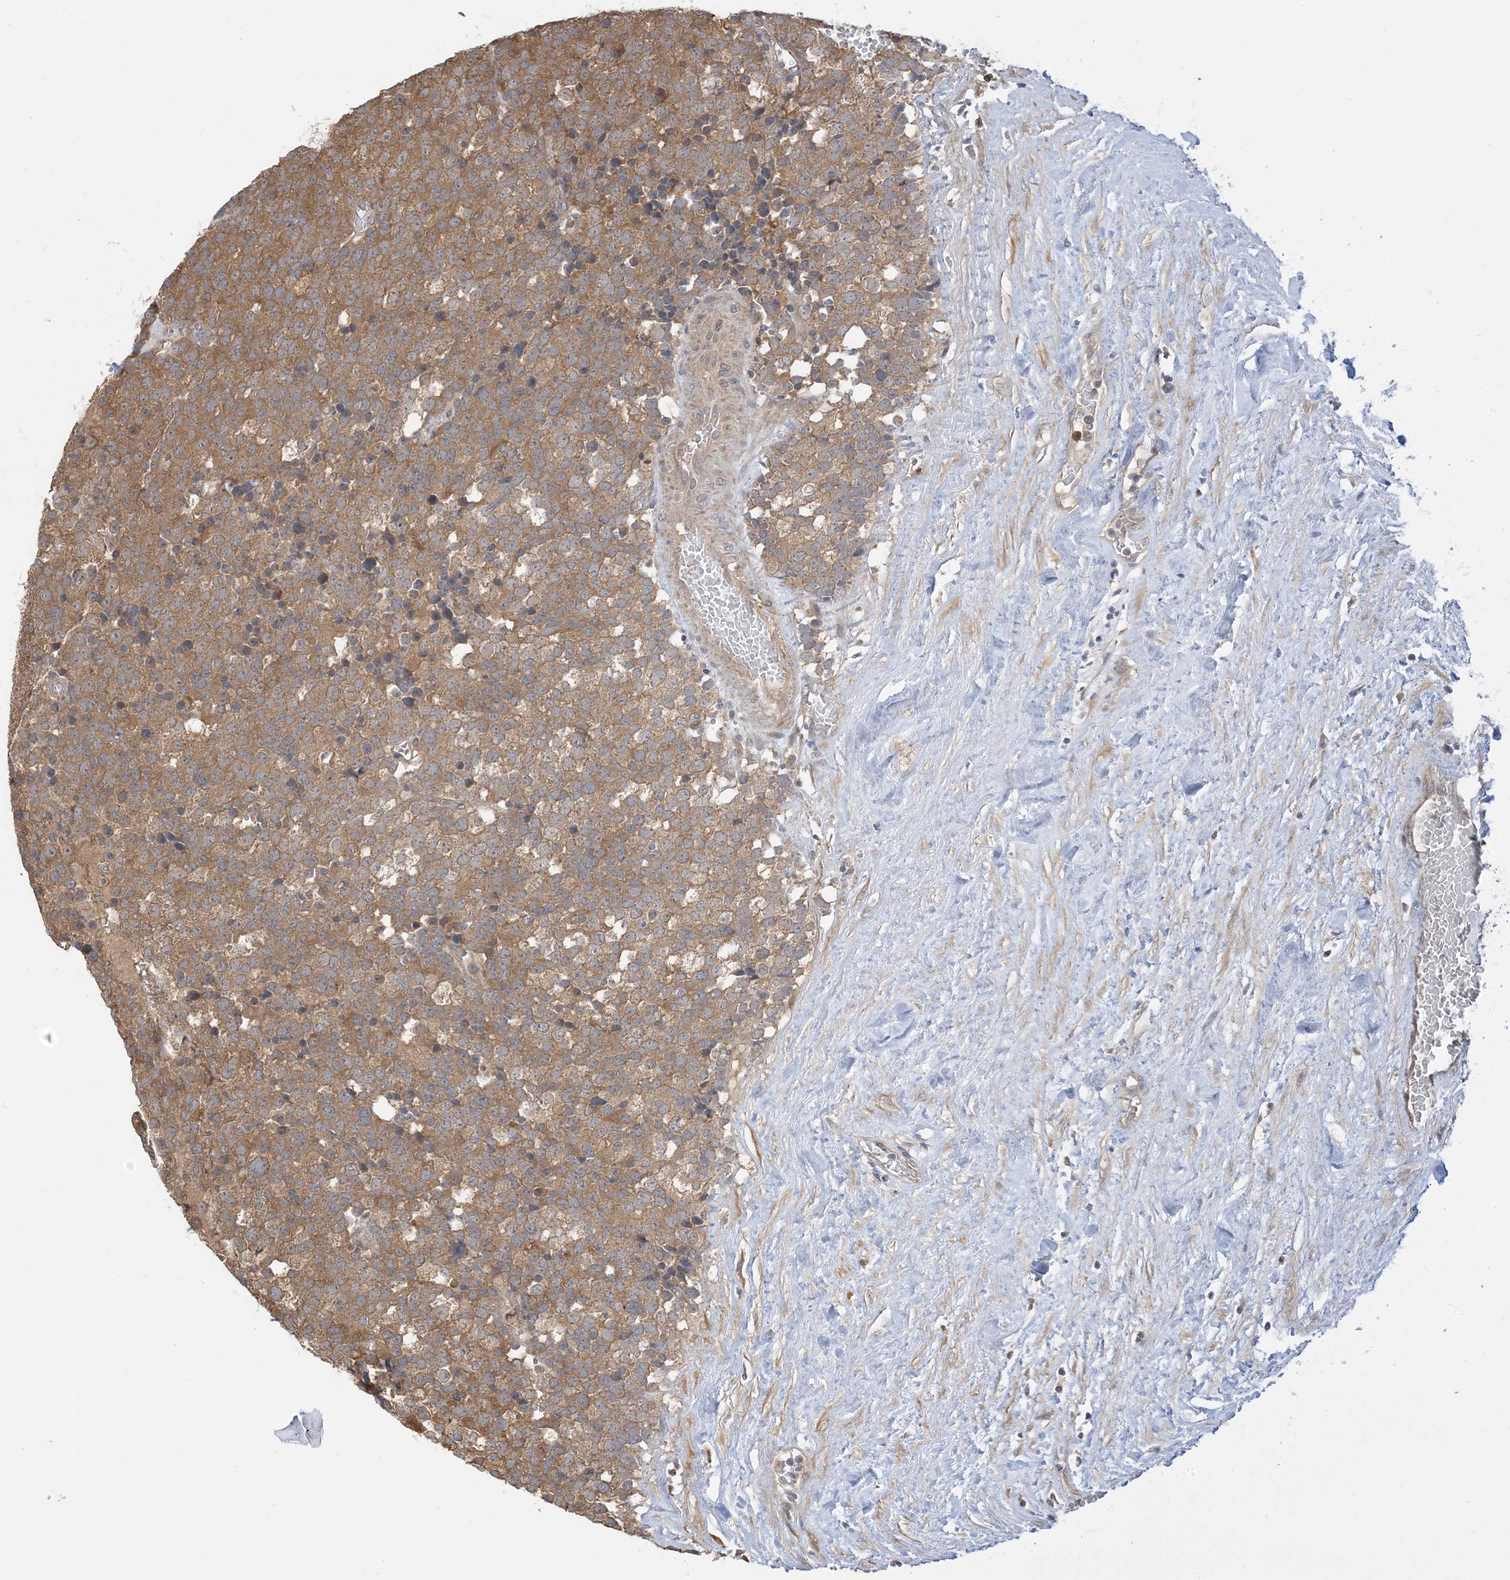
{"staining": {"intensity": "moderate", "quantity": ">75%", "location": "cytoplasmic/membranous"}, "tissue": "testis cancer", "cell_type": "Tumor cells", "image_type": "cancer", "snomed": [{"axis": "morphology", "description": "Seminoma, NOS"}, {"axis": "topography", "description": "Testis"}], "caption": "Testis cancer (seminoma) stained for a protein displays moderate cytoplasmic/membranous positivity in tumor cells.", "gene": "WDR26", "patient": {"sex": "male", "age": 71}}